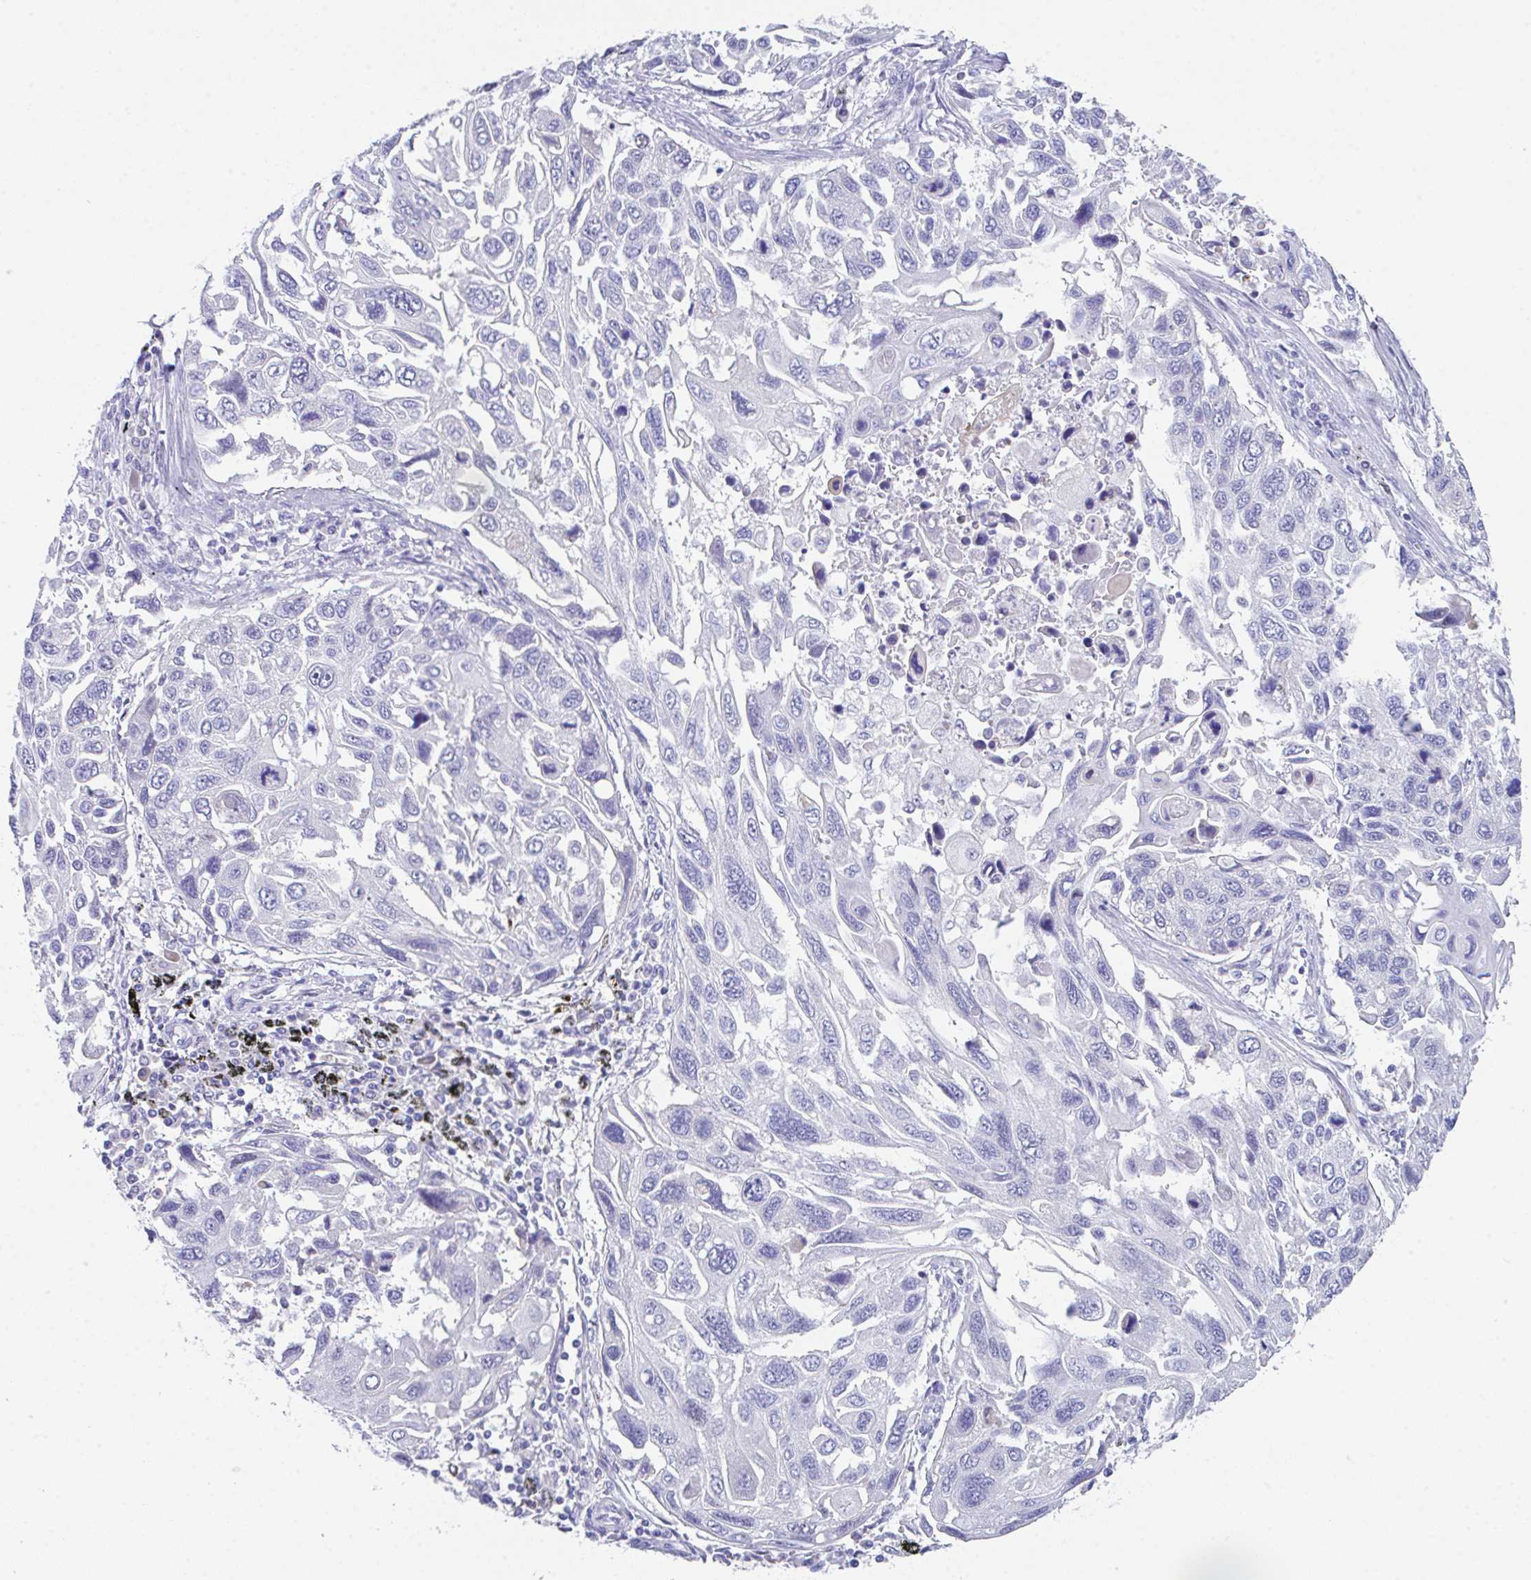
{"staining": {"intensity": "negative", "quantity": "none", "location": "none"}, "tissue": "lung cancer", "cell_type": "Tumor cells", "image_type": "cancer", "snomed": [{"axis": "morphology", "description": "Squamous cell carcinoma, NOS"}, {"axis": "topography", "description": "Lung"}], "caption": "Micrograph shows no protein positivity in tumor cells of lung cancer (squamous cell carcinoma) tissue.", "gene": "HOXB4", "patient": {"sex": "male", "age": 62}}